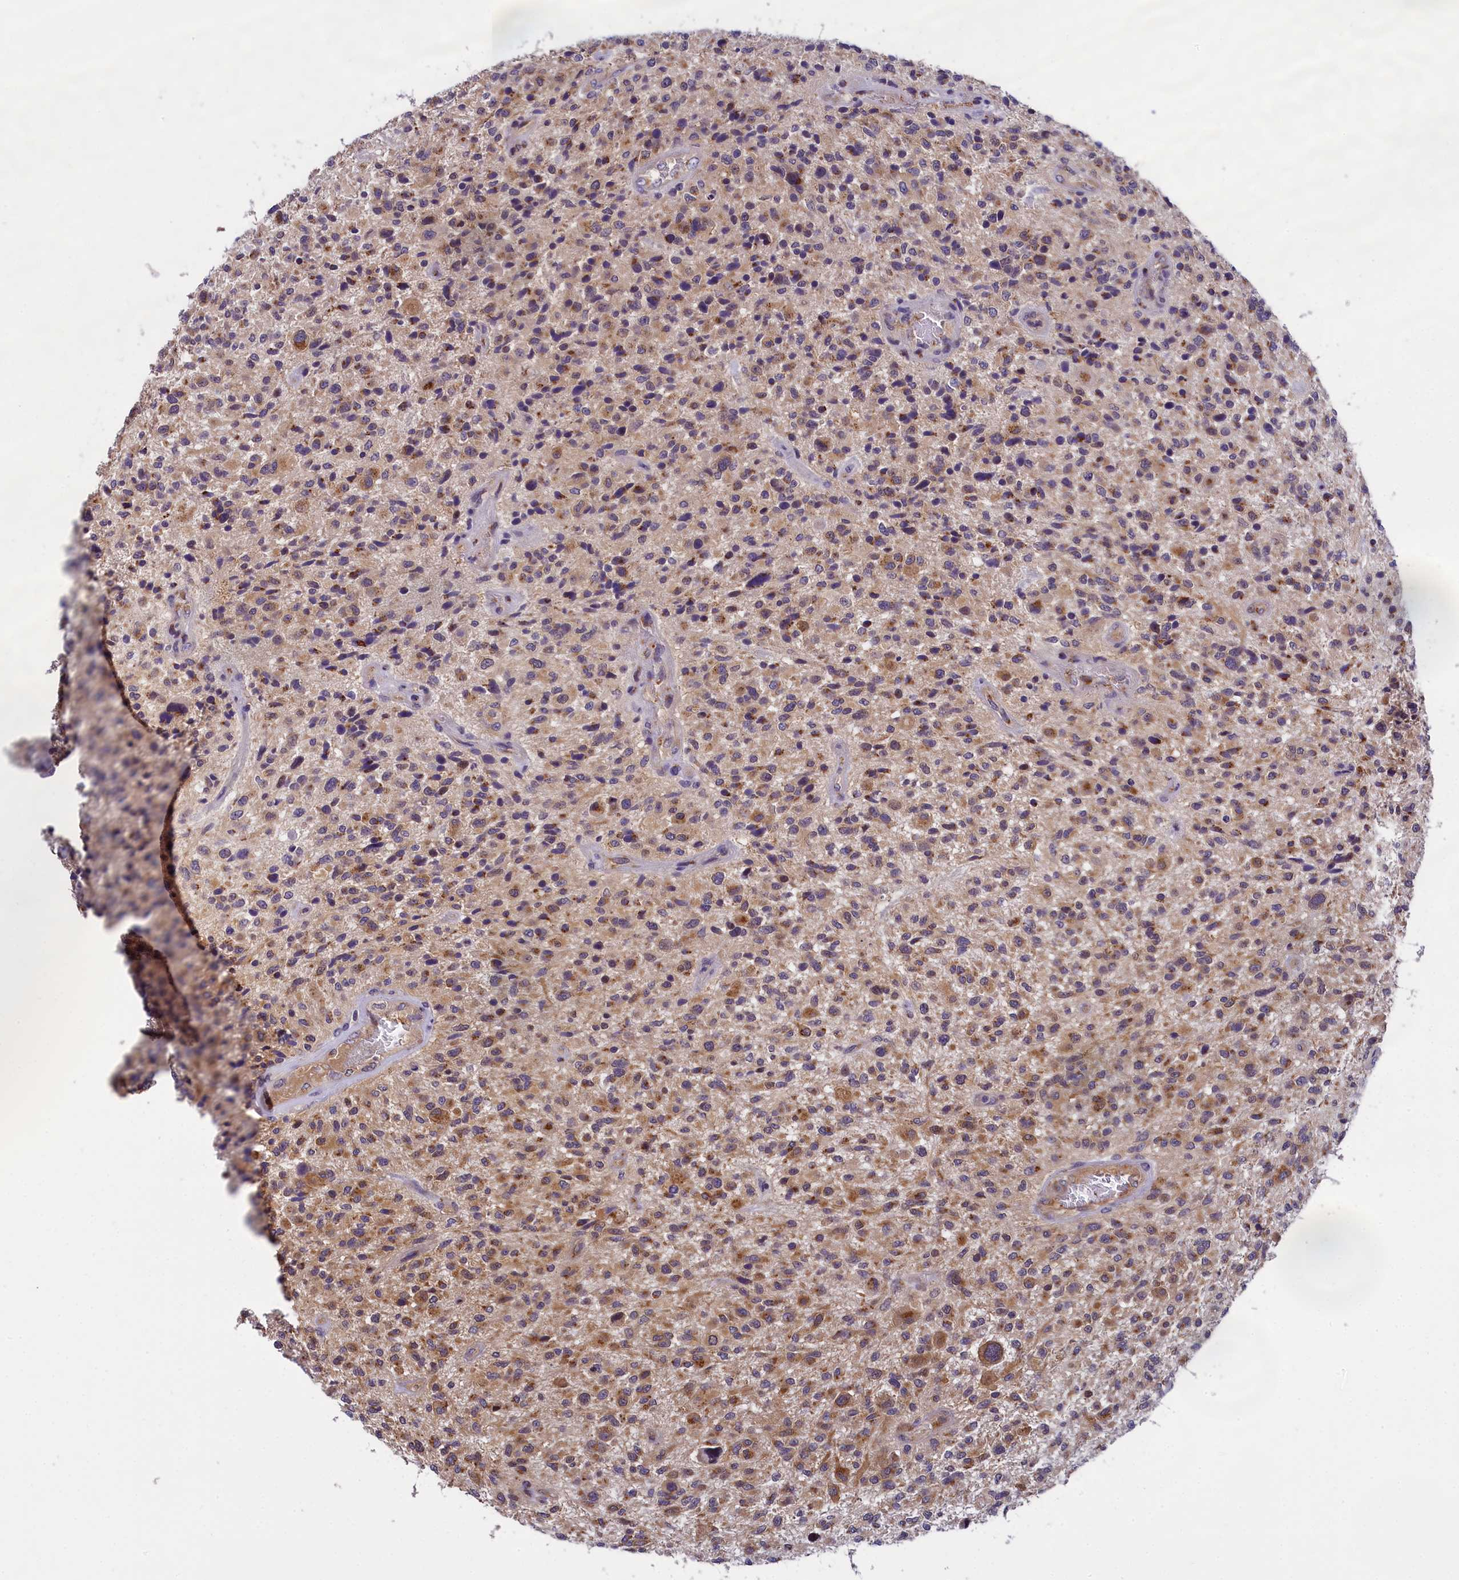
{"staining": {"intensity": "moderate", "quantity": "25%-75%", "location": "cytoplasmic/membranous"}, "tissue": "glioma", "cell_type": "Tumor cells", "image_type": "cancer", "snomed": [{"axis": "morphology", "description": "Glioma, malignant, High grade"}, {"axis": "topography", "description": "Brain"}], "caption": "An image showing moderate cytoplasmic/membranous expression in approximately 25%-75% of tumor cells in glioma, as visualized by brown immunohistochemical staining.", "gene": "ABCC8", "patient": {"sex": "male", "age": 47}}